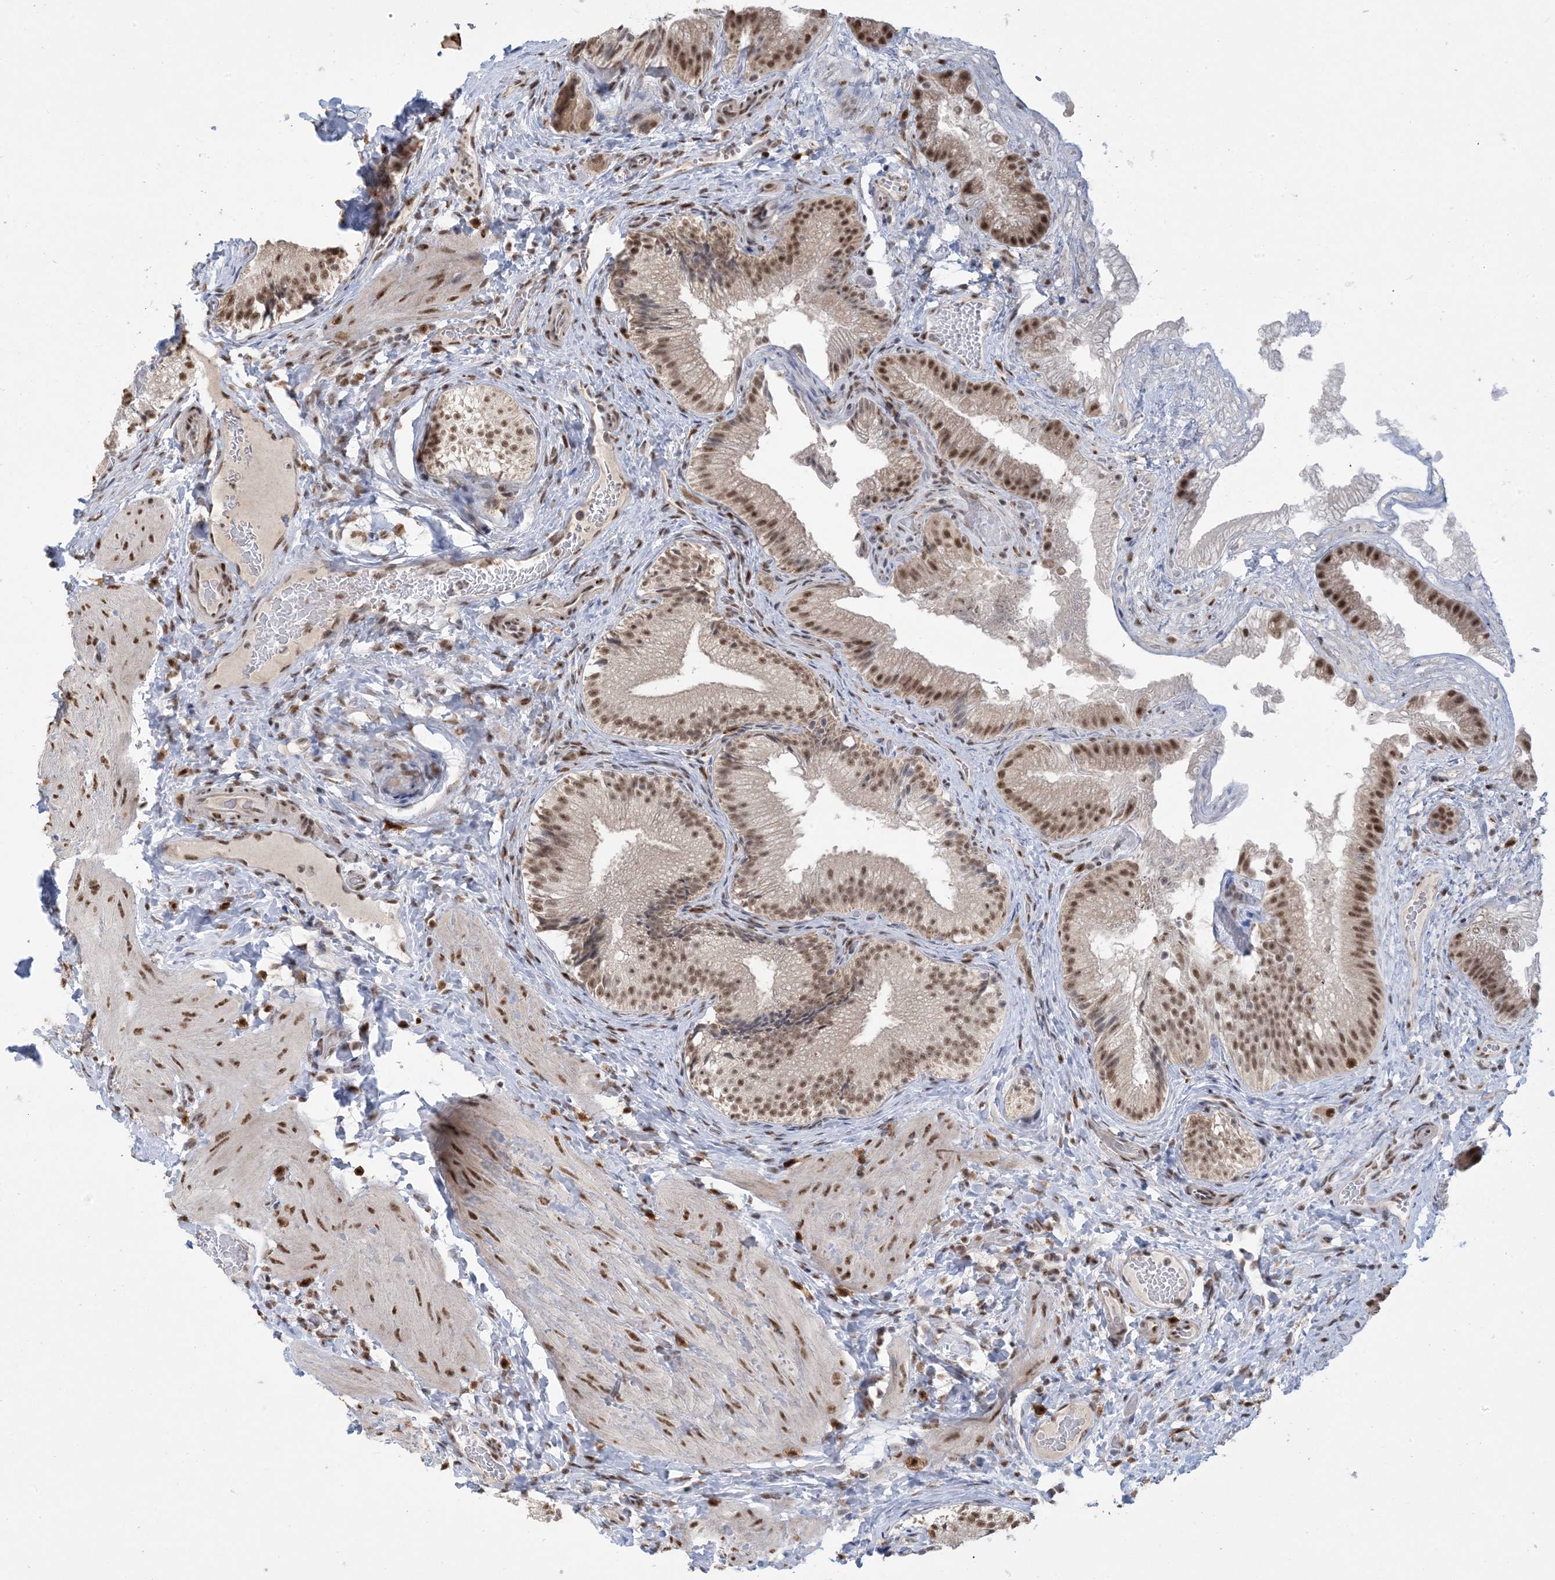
{"staining": {"intensity": "moderate", "quantity": ">75%", "location": "nuclear"}, "tissue": "gallbladder", "cell_type": "Glandular cells", "image_type": "normal", "snomed": [{"axis": "morphology", "description": "Normal tissue, NOS"}, {"axis": "topography", "description": "Gallbladder"}], "caption": "Immunohistochemical staining of unremarkable human gallbladder reveals medium levels of moderate nuclear staining in approximately >75% of glandular cells. (brown staining indicates protein expression, while blue staining denotes nuclei).", "gene": "TRMT10C", "patient": {"sex": "female", "age": 30}}